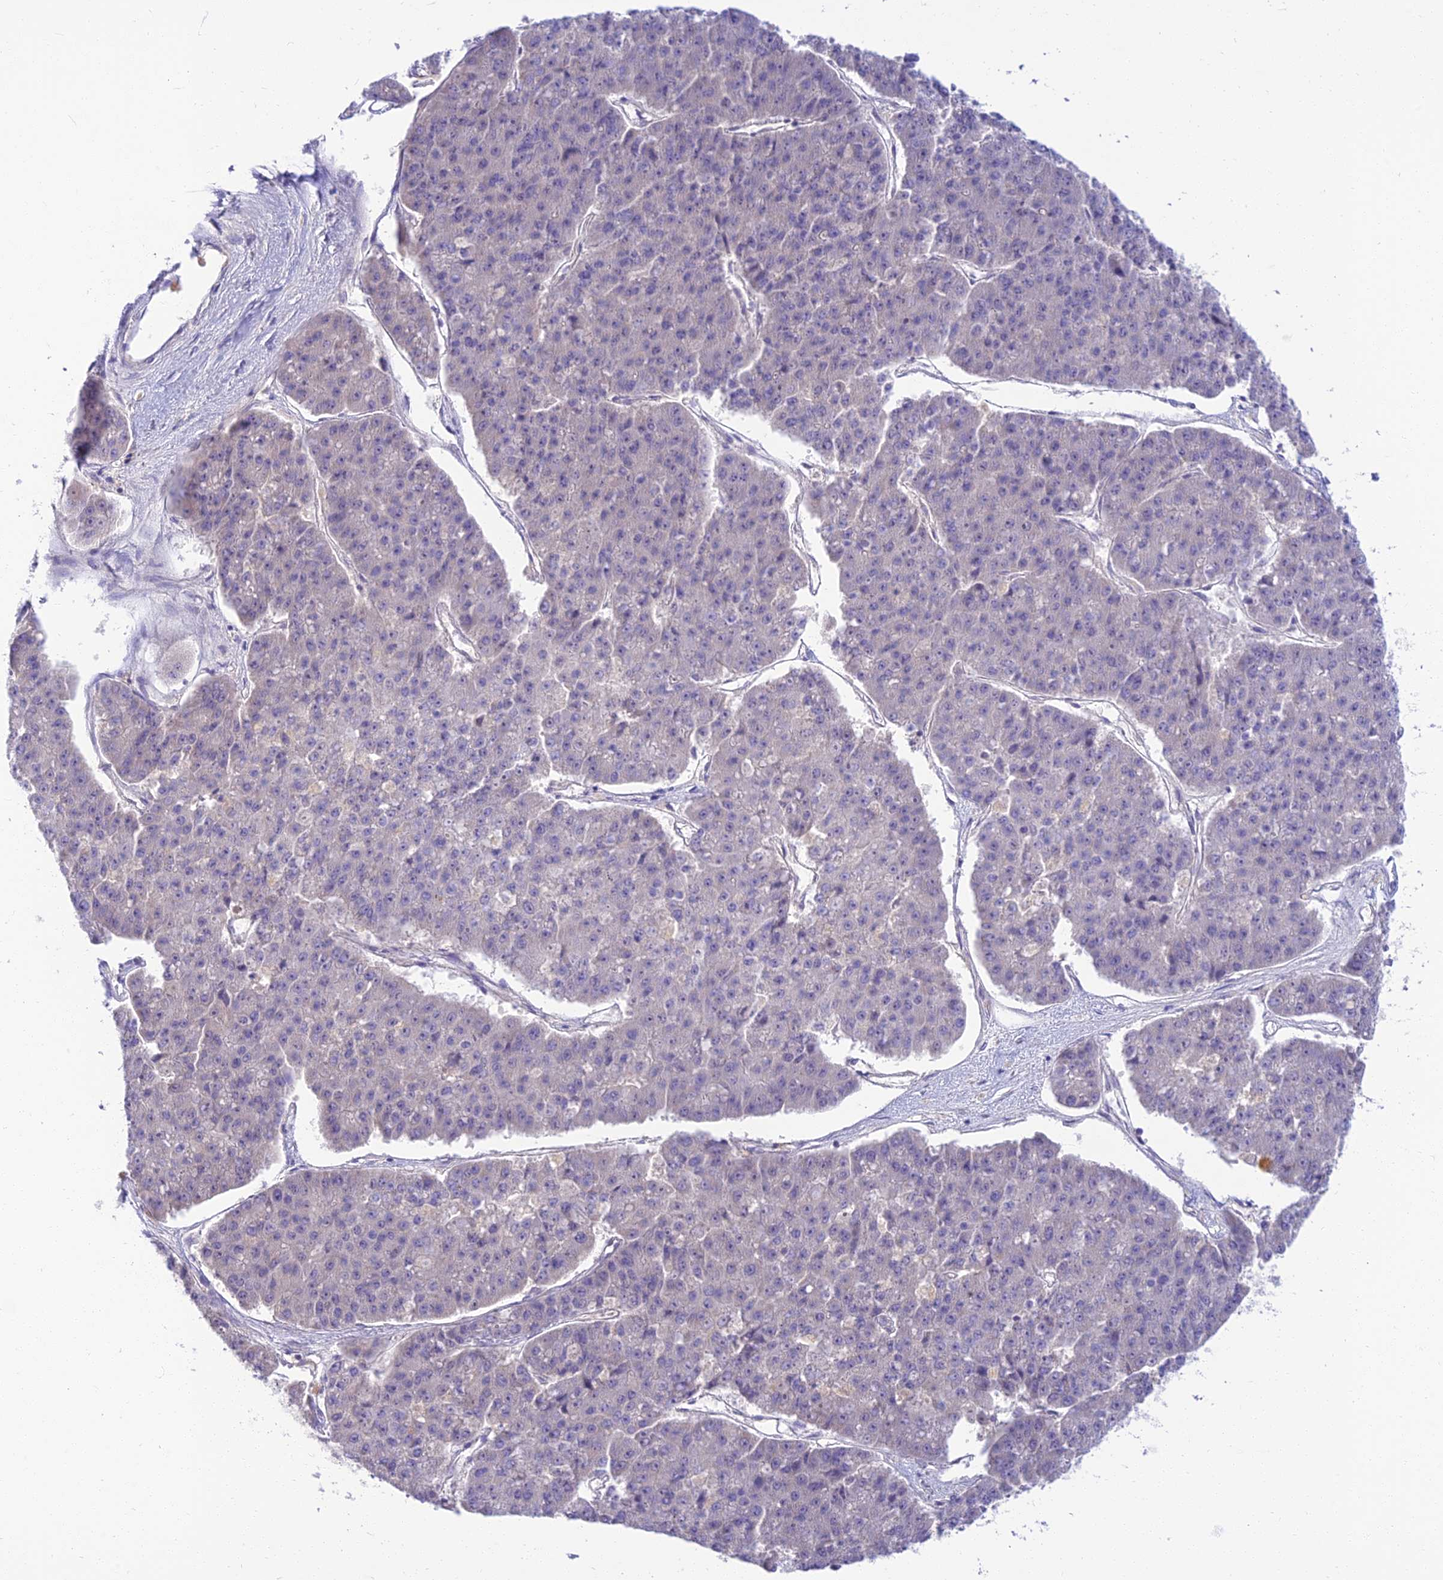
{"staining": {"intensity": "negative", "quantity": "none", "location": "none"}, "tissue": "pancreatic cancer", "cell_type": "Tumor cells", "image_type": "cancer", "snomed": [{"axis": "morphology", "description": "Adenocarcinoma, NOS"}, {"axis": "topography", "description": "Pancreas"}], "caption": "This is a image of IHC staining of pancreatic adenocarcinoma, which shows no positivity in tumor cells.", "gene": "CLIP4", "patient": {"sex": "male", "age": 50}}